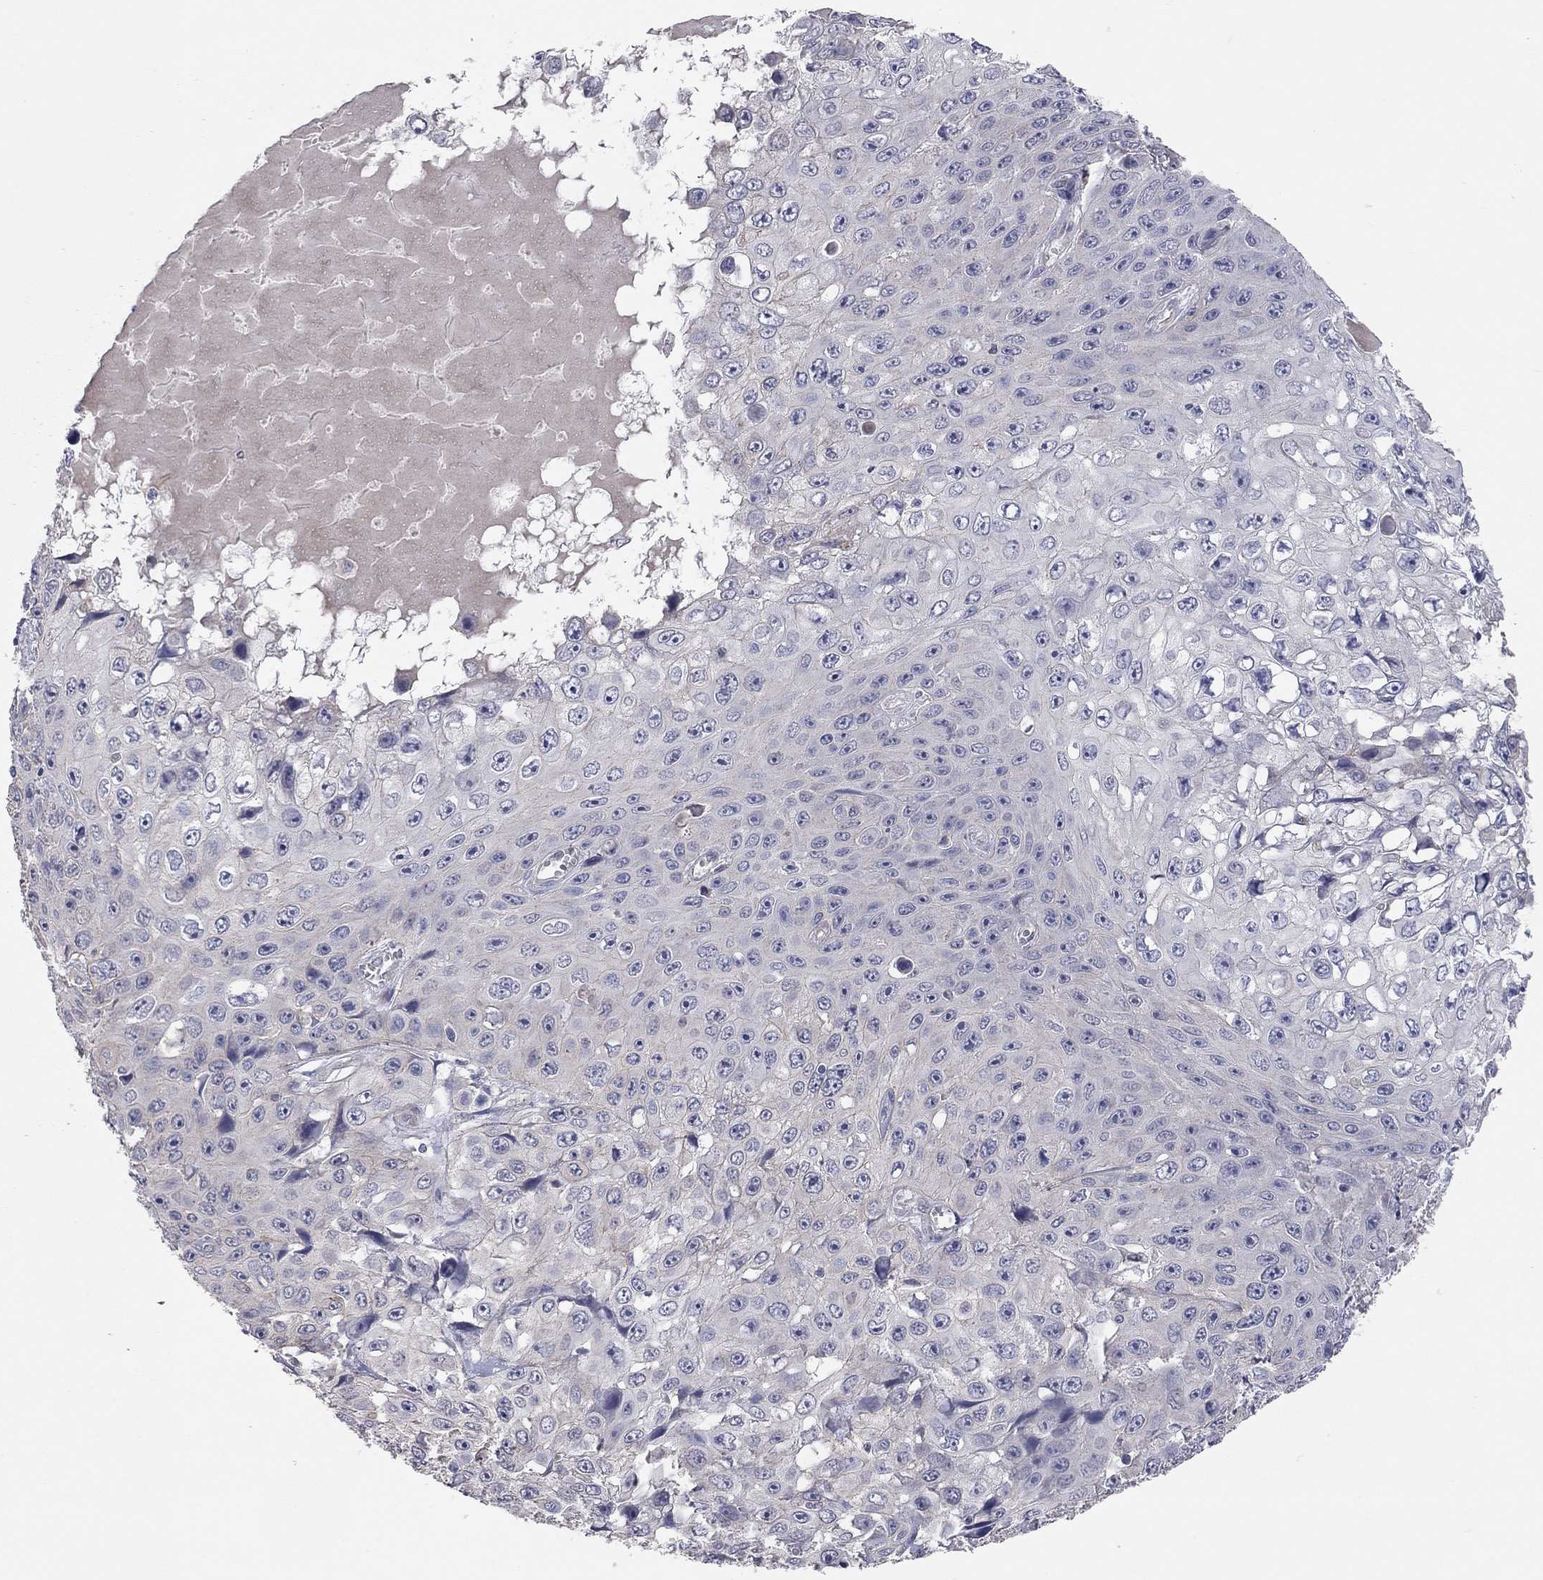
{"staining": {"intensity": "negative", "quantity": "none", "location": "none"}, "tissue": "skin cancer", "cell_type": "Tumor cells", "image_type": "cancer", "snomed": [{"axis": "morphology", "description": "Squamous cell carcinoma, NOS"}, {"axis": "topography", "description": "Skin"}], "caption": "High magnification brightfield microscopy of skin cancer (squamous cell carcinoma) stained with DAB (brown) and counterstained with hematoxylin (blue): tumor cells show no significant expression. (DAB immunohistochemistry (IHC) visualized using brightfield microscopy, high magnification).", "gene": "KCNB1", "patient": {"sex": "male", "age": 82}}